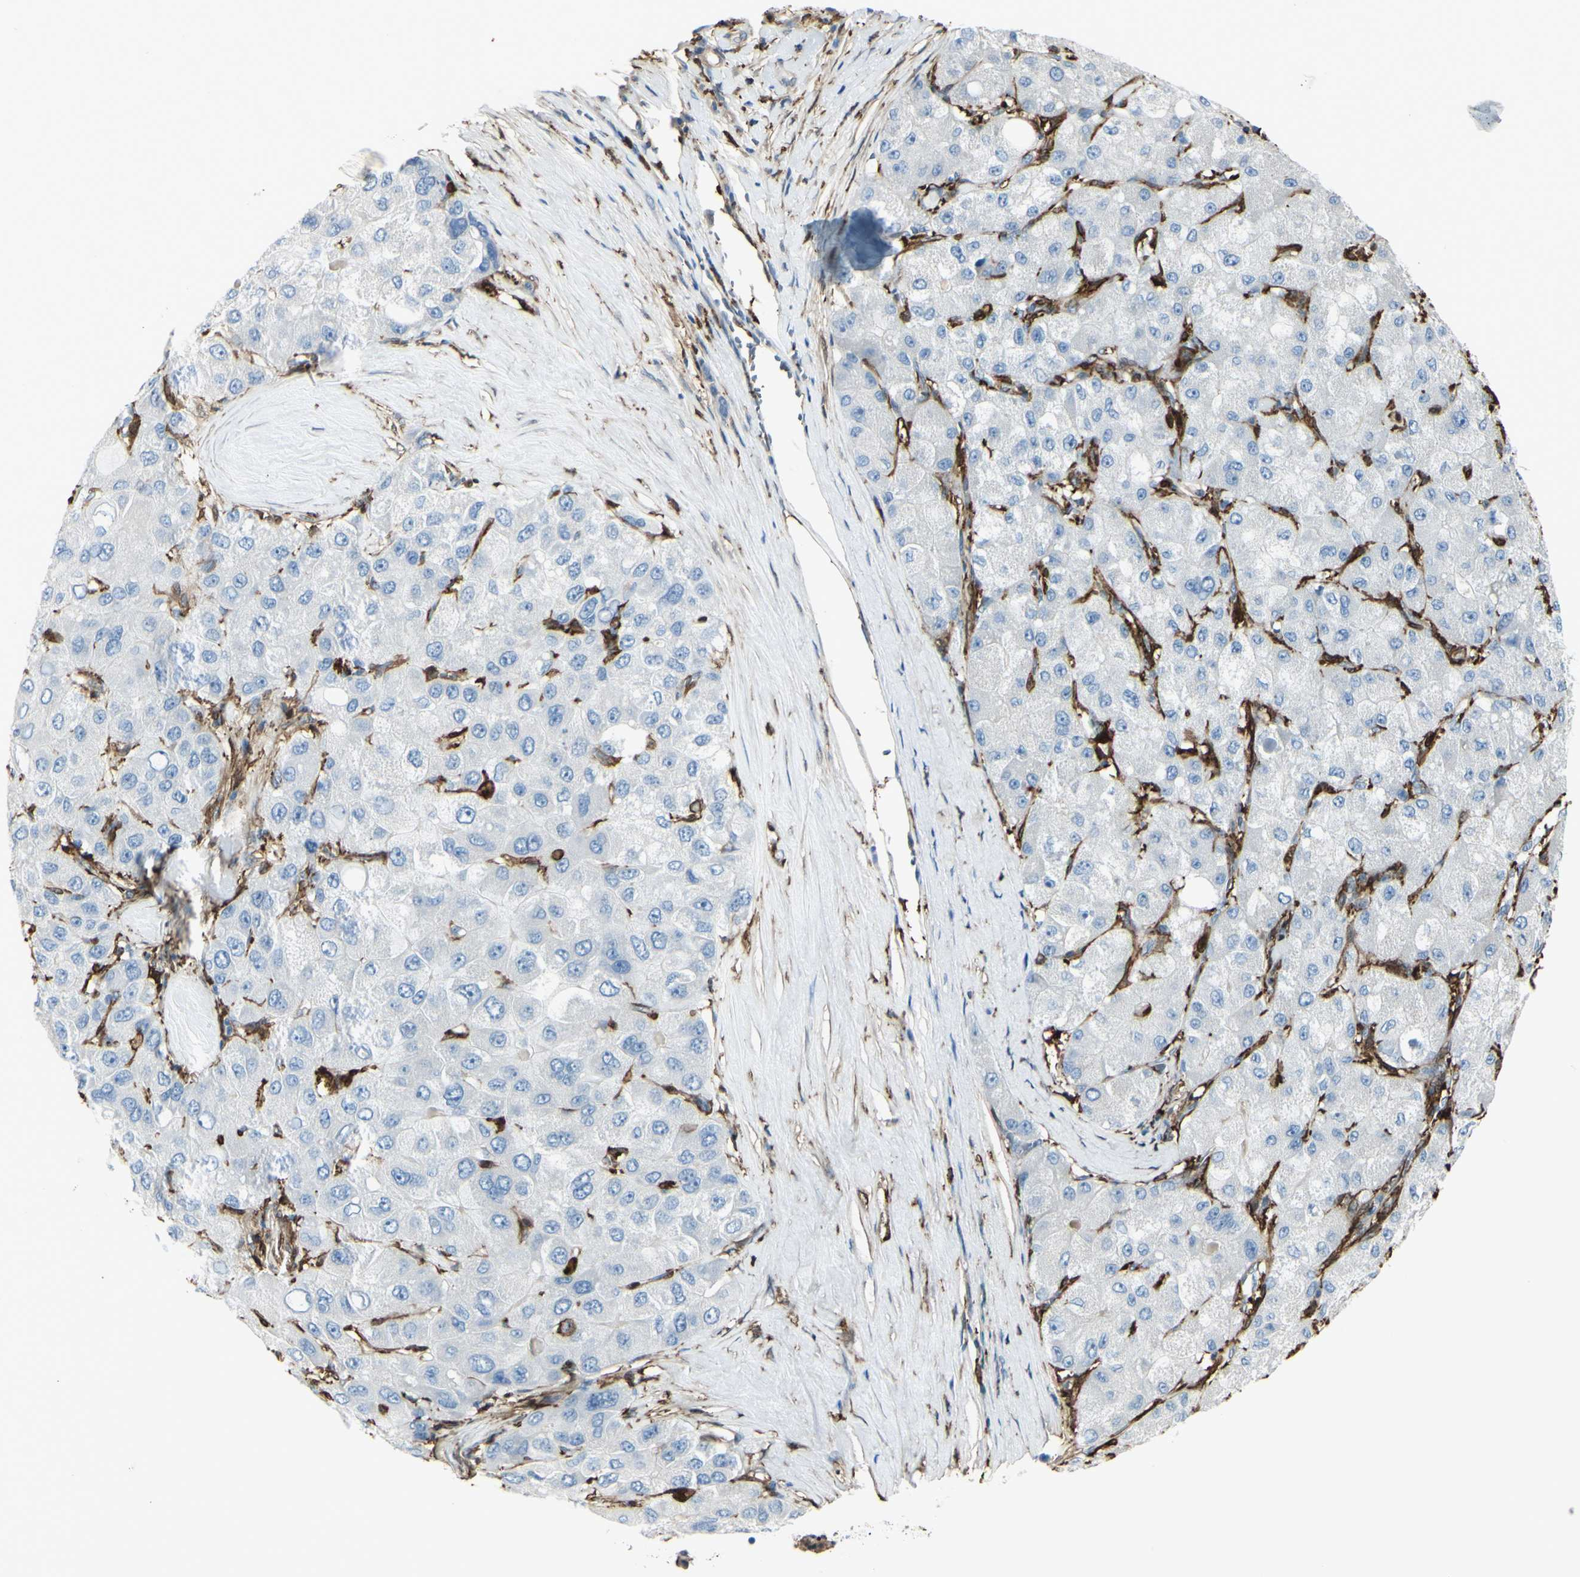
{"staining": {"intensity": "negative", "quantity": "none", "location": "none"}, "tissue": "liver cancer", "cell_type": "Tumor cells", "image_type": "cancer", "snomed": [{"axis": "morphology", "description": "Carcinoma, Hepatocellular, NOS"}, {"axis": "topography", "description": "Liver"}], "caption": "Tumor cells show no significant protein expression in liver hepatocellular carcinoma.", "gene": "GSN", "patient": {"sex": "male", "age": 80}}